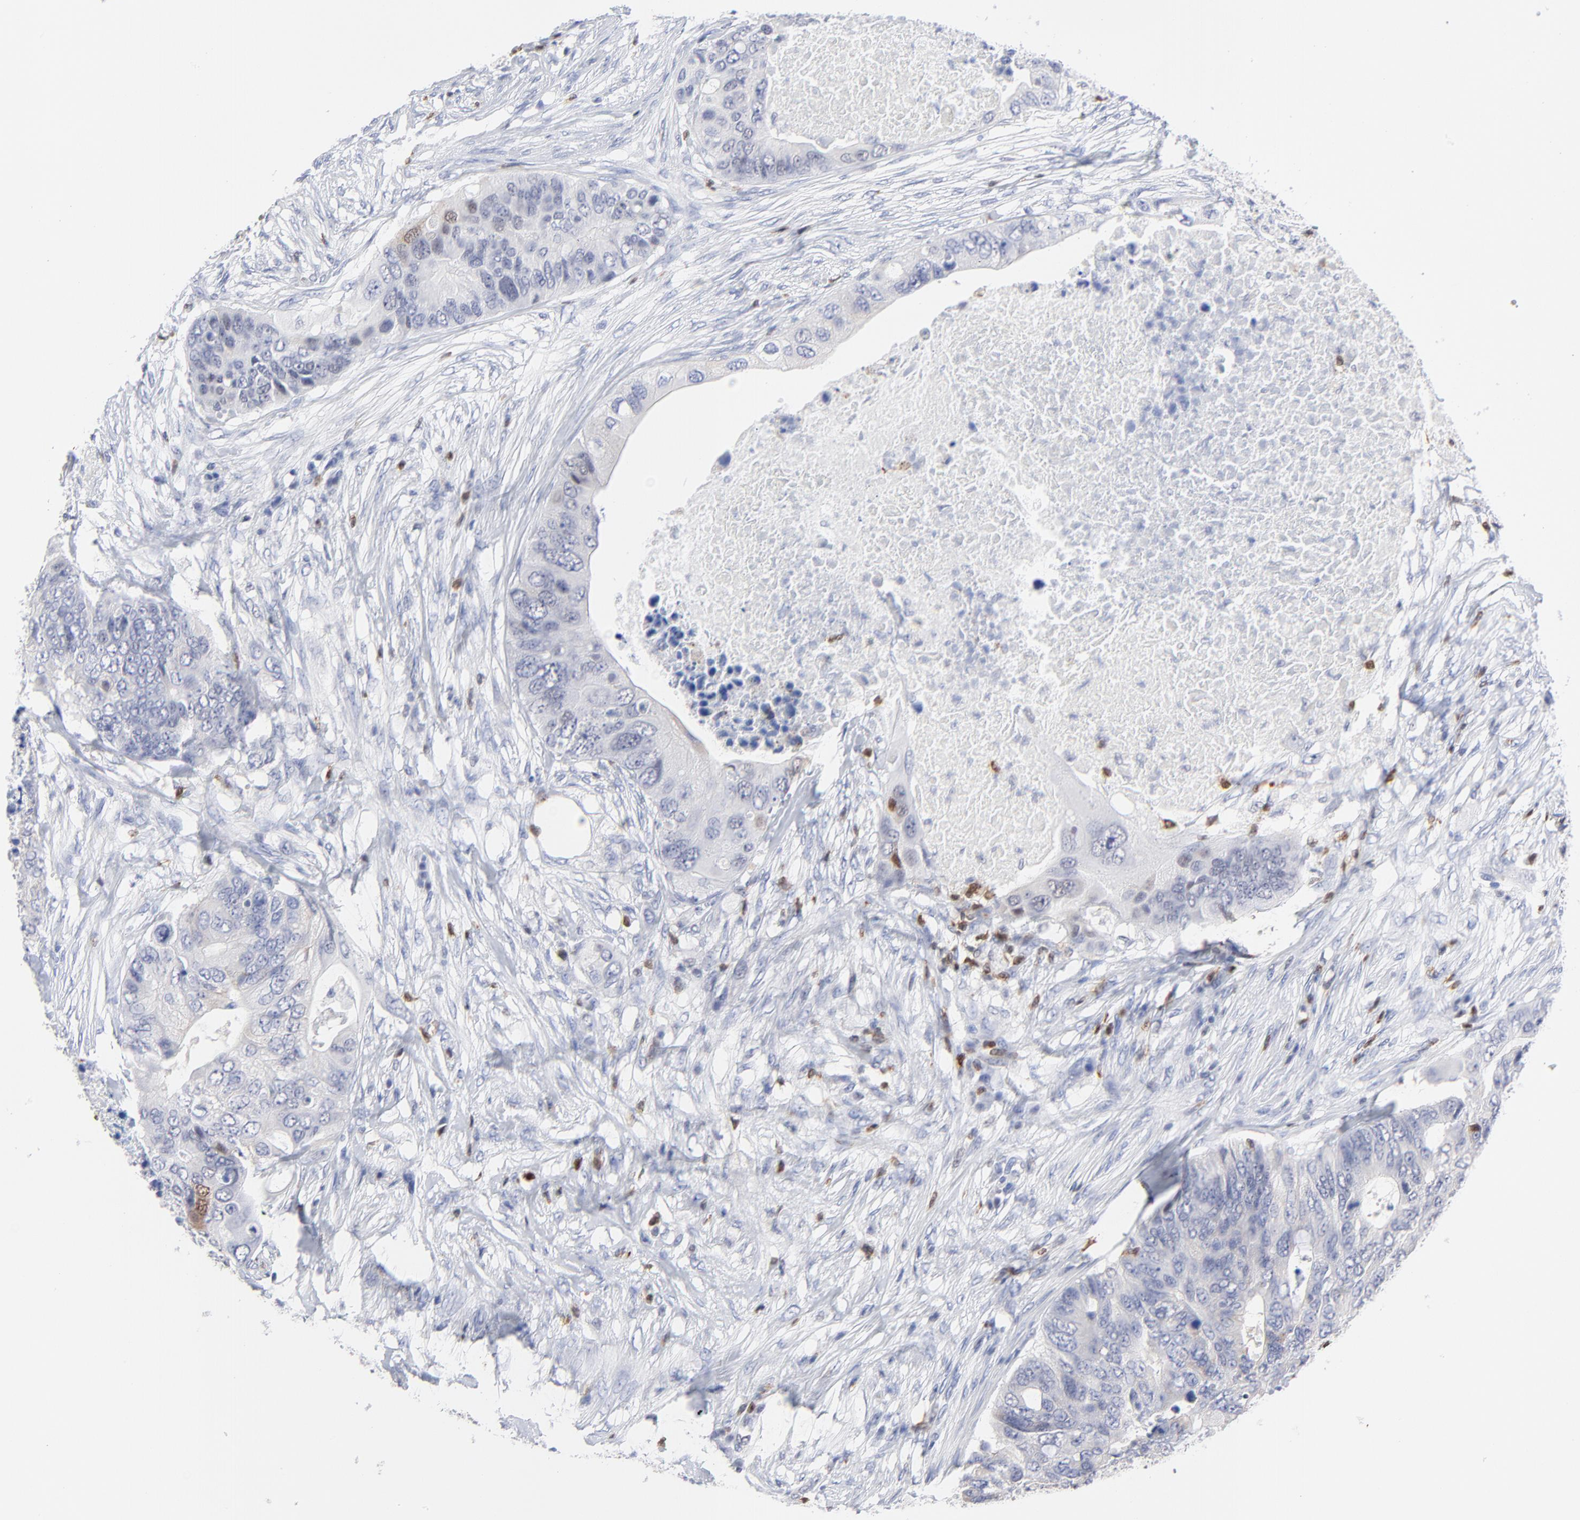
{"staining": {"intensity": "negative", "quantity": "none", "location": "none"}, "tissue": "colorectal cancer", "cell_type": "Tumor cells", "image_type": "cancer", "snomed": [{"axis": "morphology", "description": "Adenocarcinoma, NOS"}, {"axis": "topography", "description": "Colon"}], "caption": "Tumor cells show no significant protein positivity in colorectal adenocarcinoma. (DAB (3,3'-diaminobenzidine) immunohistochemistry with hematoxylin counter stain).", "gene": "ZAP70", "patient": {"sex": "male", "age": 71}}